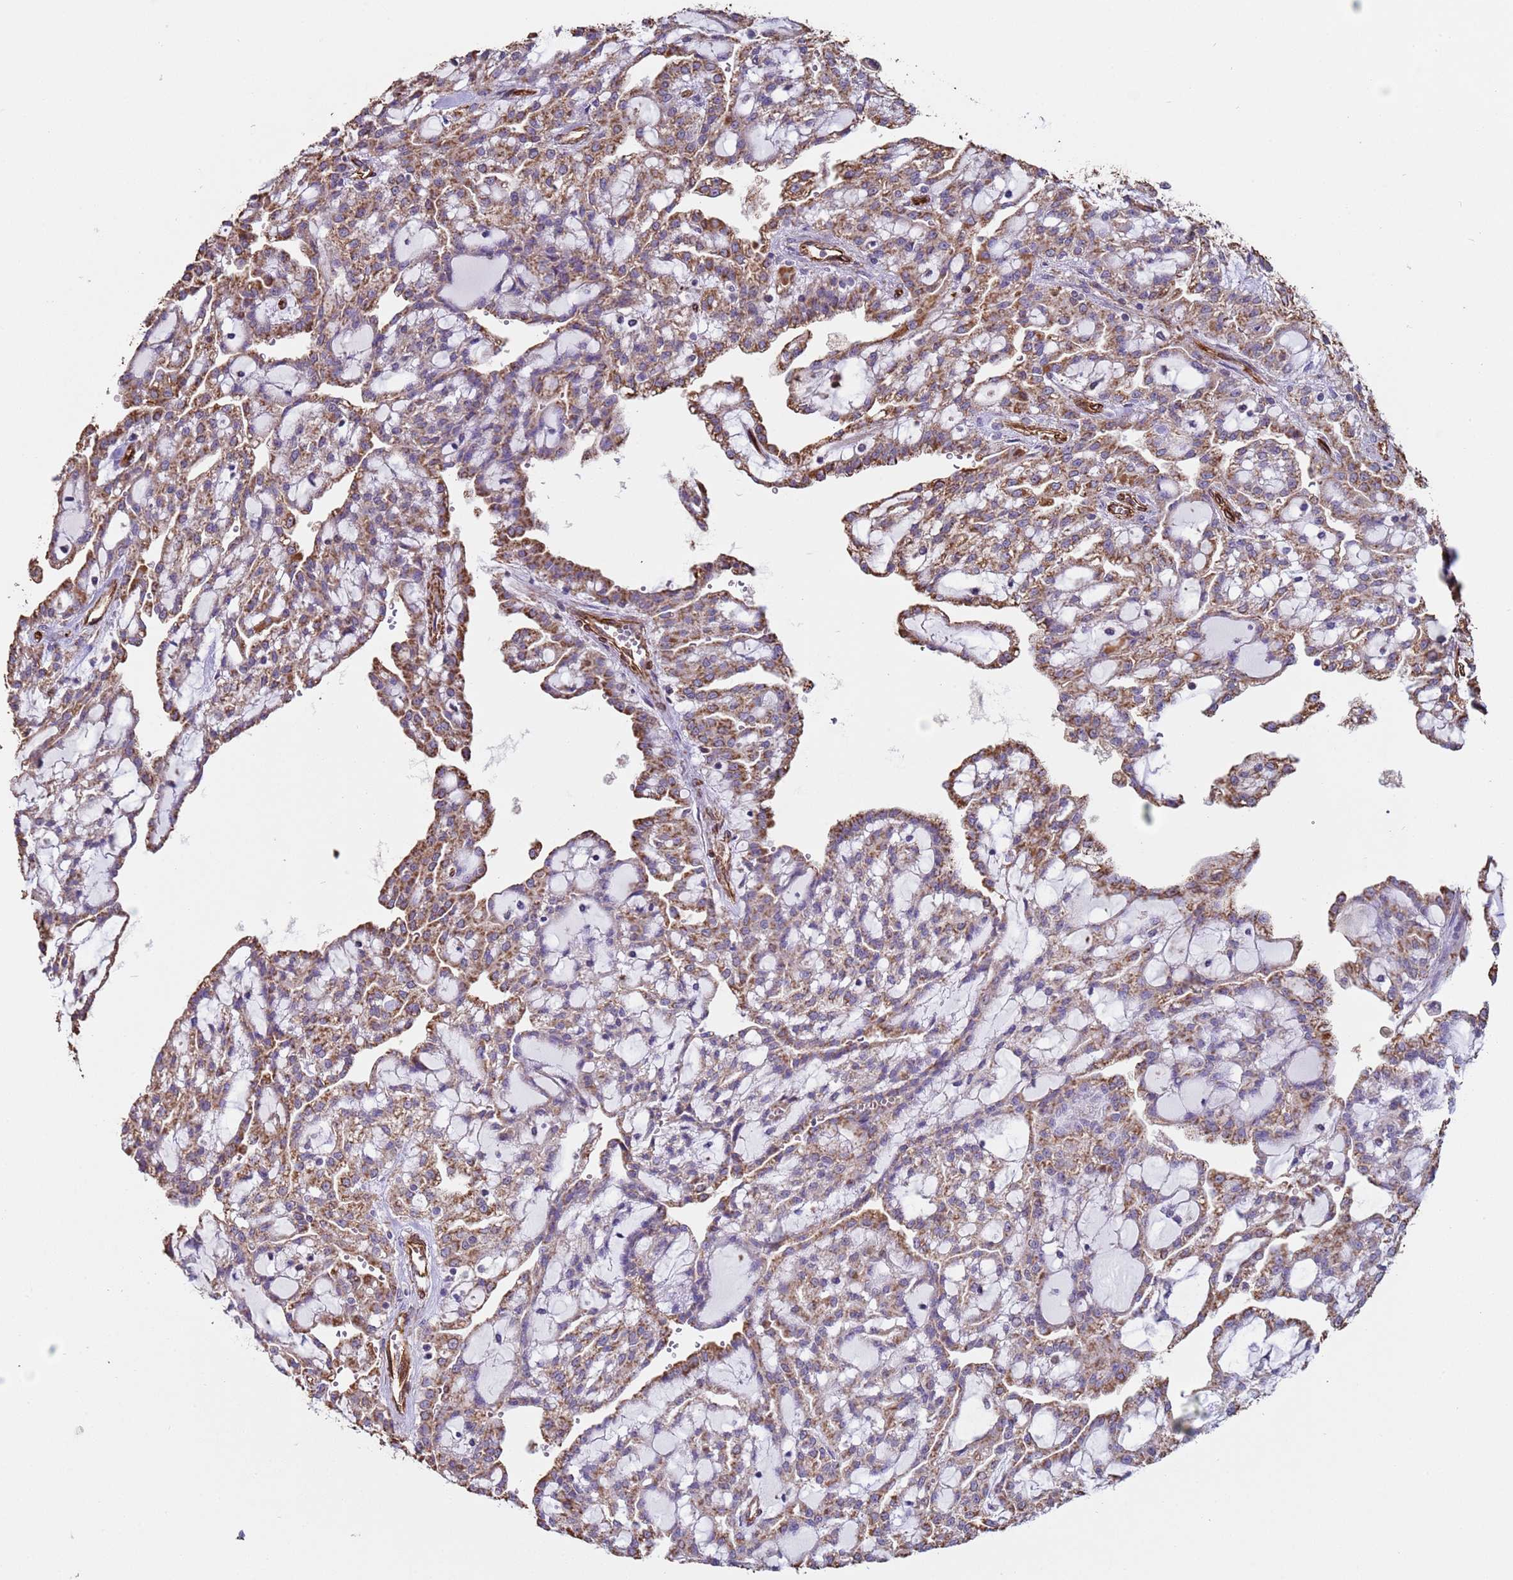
{"staining": {"intensity": "moderate", "quantity": ">75%", "location": "cytoplasmic/membranous"}, "tissue": "renal cancer", "cell_type": "Tumor cells", "image_type": "cancer", "snomed": [{"axis": "morphology", "description": "Adenocarcinoma, NOS"}, {"axis": "topography", "description": "Kidney"}], "caption": "Renal cancer (adenocarcinoma) stained with DAB (3,3'-diaminobenzidine) immunohistochemistry exhibits medium levels of moderate cytoplasmic/membranous positivity in approximately >75% of tumor cells.", "gene": "GASK1A", "patient": {"sex": "male", "age": 63}}